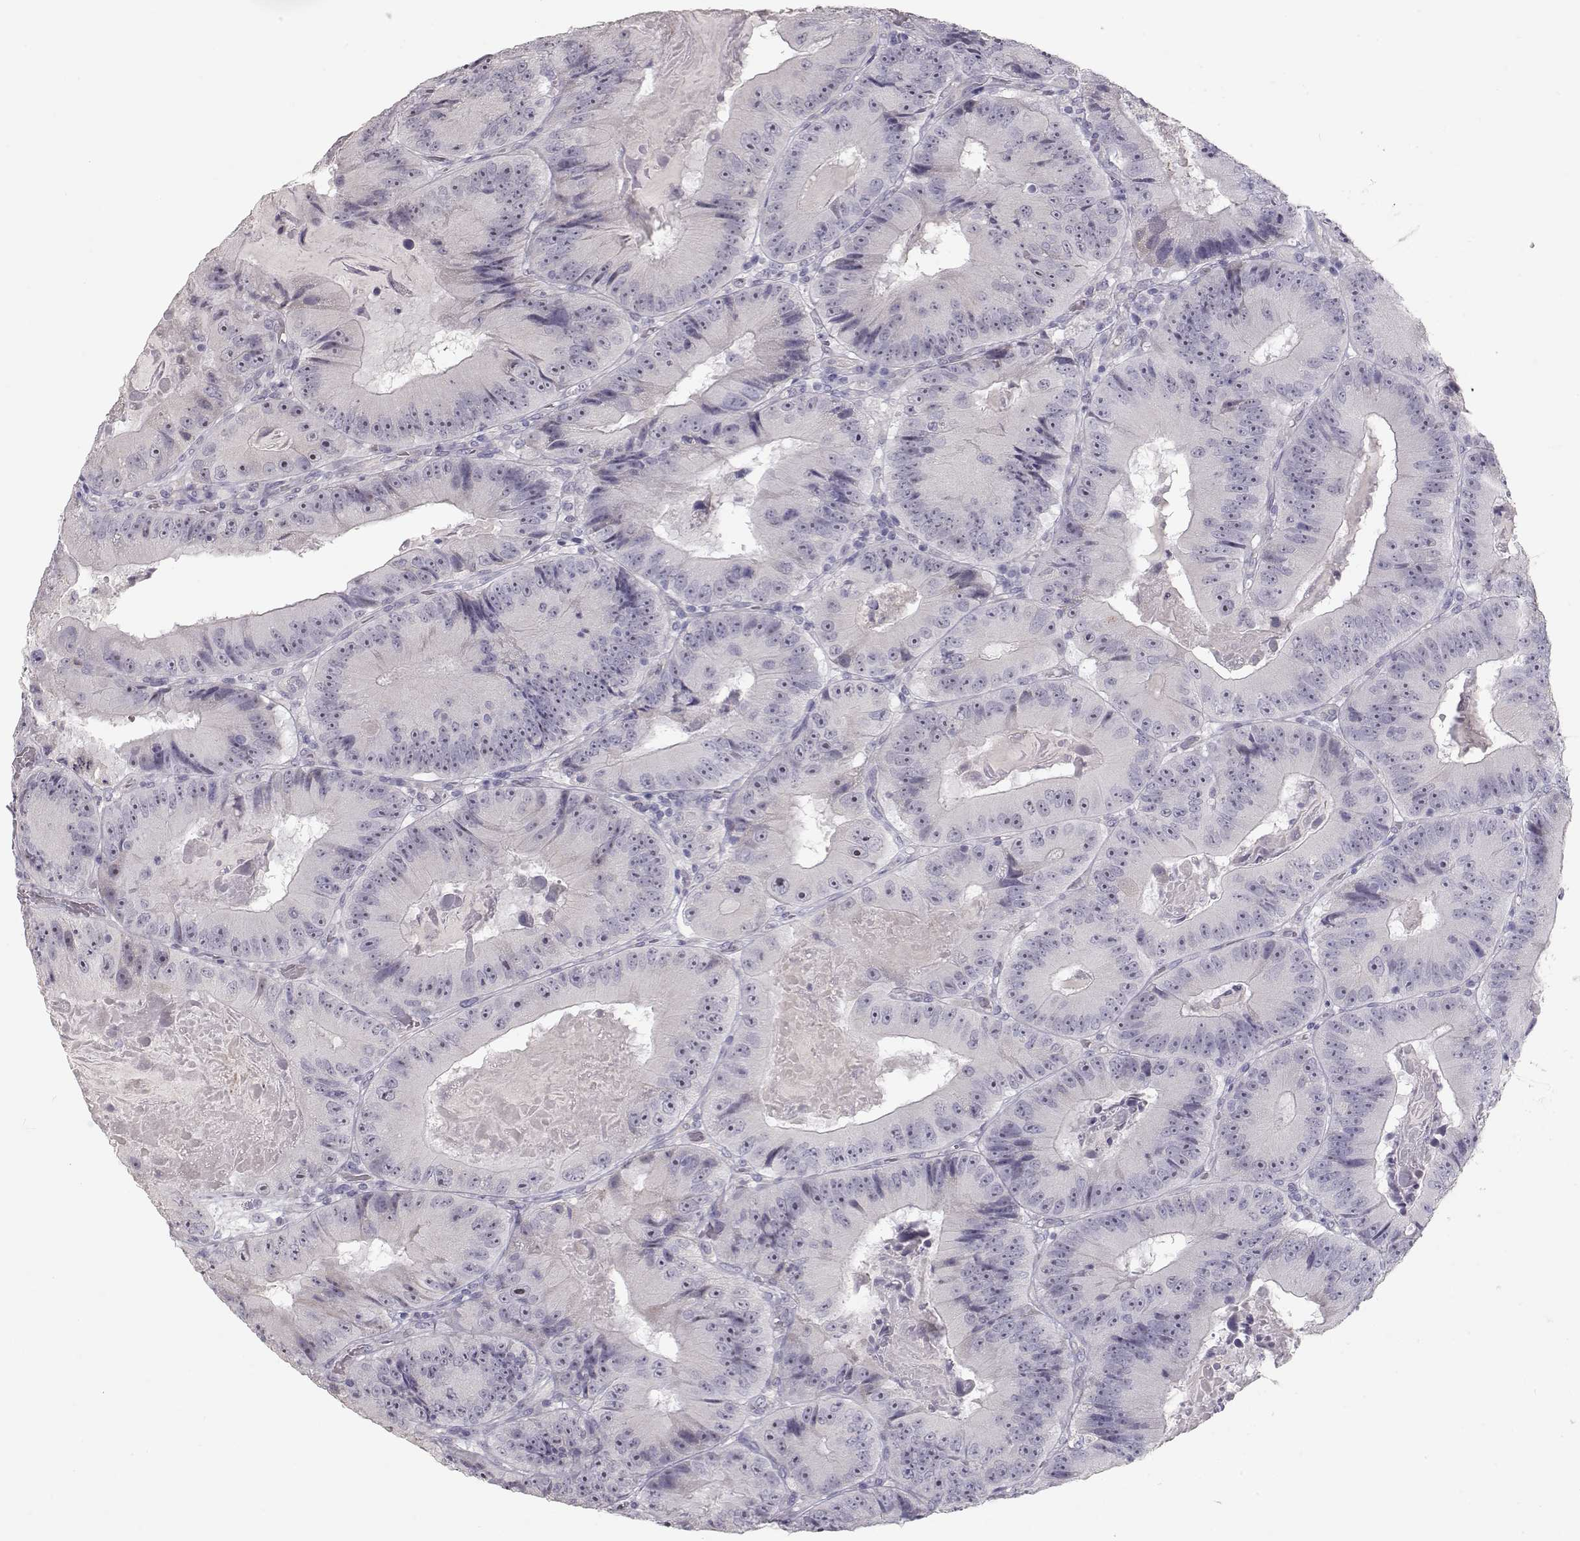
{"staining": {"intensity": "negative", "quantity": "none", "location": "none"}, "tissue": "colorectal cancer", "cell_type": "Tumor cells", "image_type": "cancer", "snomed": [{"axis": "morphology", "description": "Adenocarcinoma, NOS"}, {"axis": "topography", "description": "Colon"}], "caption": "DAB (3,3'-diaminobenzidine) immunohistochemical staining of adenocarcinoma (colorectal) shows no significant staining in tumor cells. (DAB (3,3'-diaminobenzidine) IHC, high magnification).", "gene": "SLC18A1", "patient": {"sex": "female", "age": 86}}